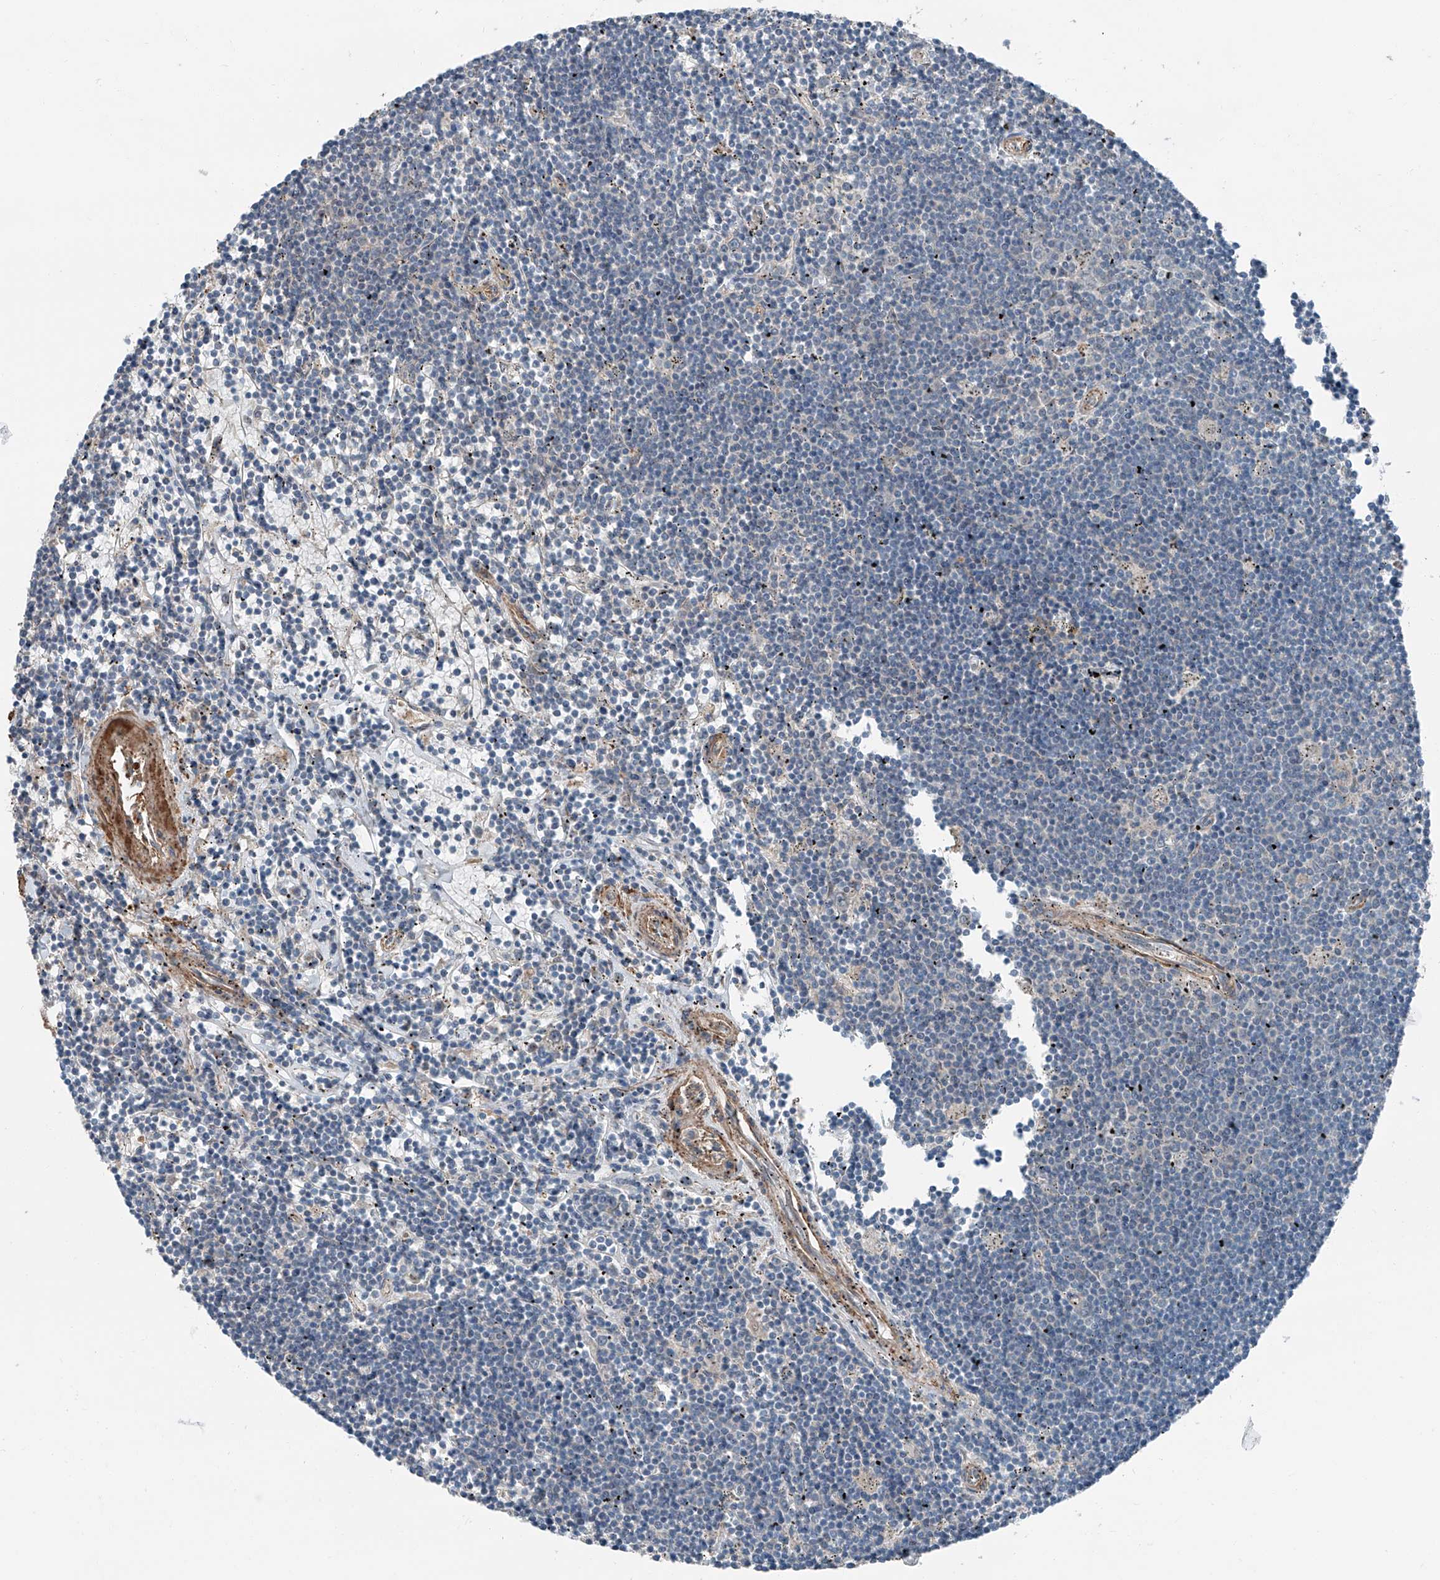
{"staining": {"intensity": "negative", "quantity": "none", "location": "none"}, "tissue": "lymphoma", "cell_type": "Tumor cells", "image_type": "cancer", "snomed": [{"axis": "morphology", "description": "Malignant lymphoma, non-Hodgkin's type, Low grade"}, {"axis": "topography", "description": "Spleen"}], "caption": "This is an immunohistochemistry (IHC) photomicrograph of human low-grade malignant lymphoma, non-Hodgkin's type. There is no positivity in tumor cells.", "gene": "HSPA6", "patient": {"sex": "male", "age": 76}}